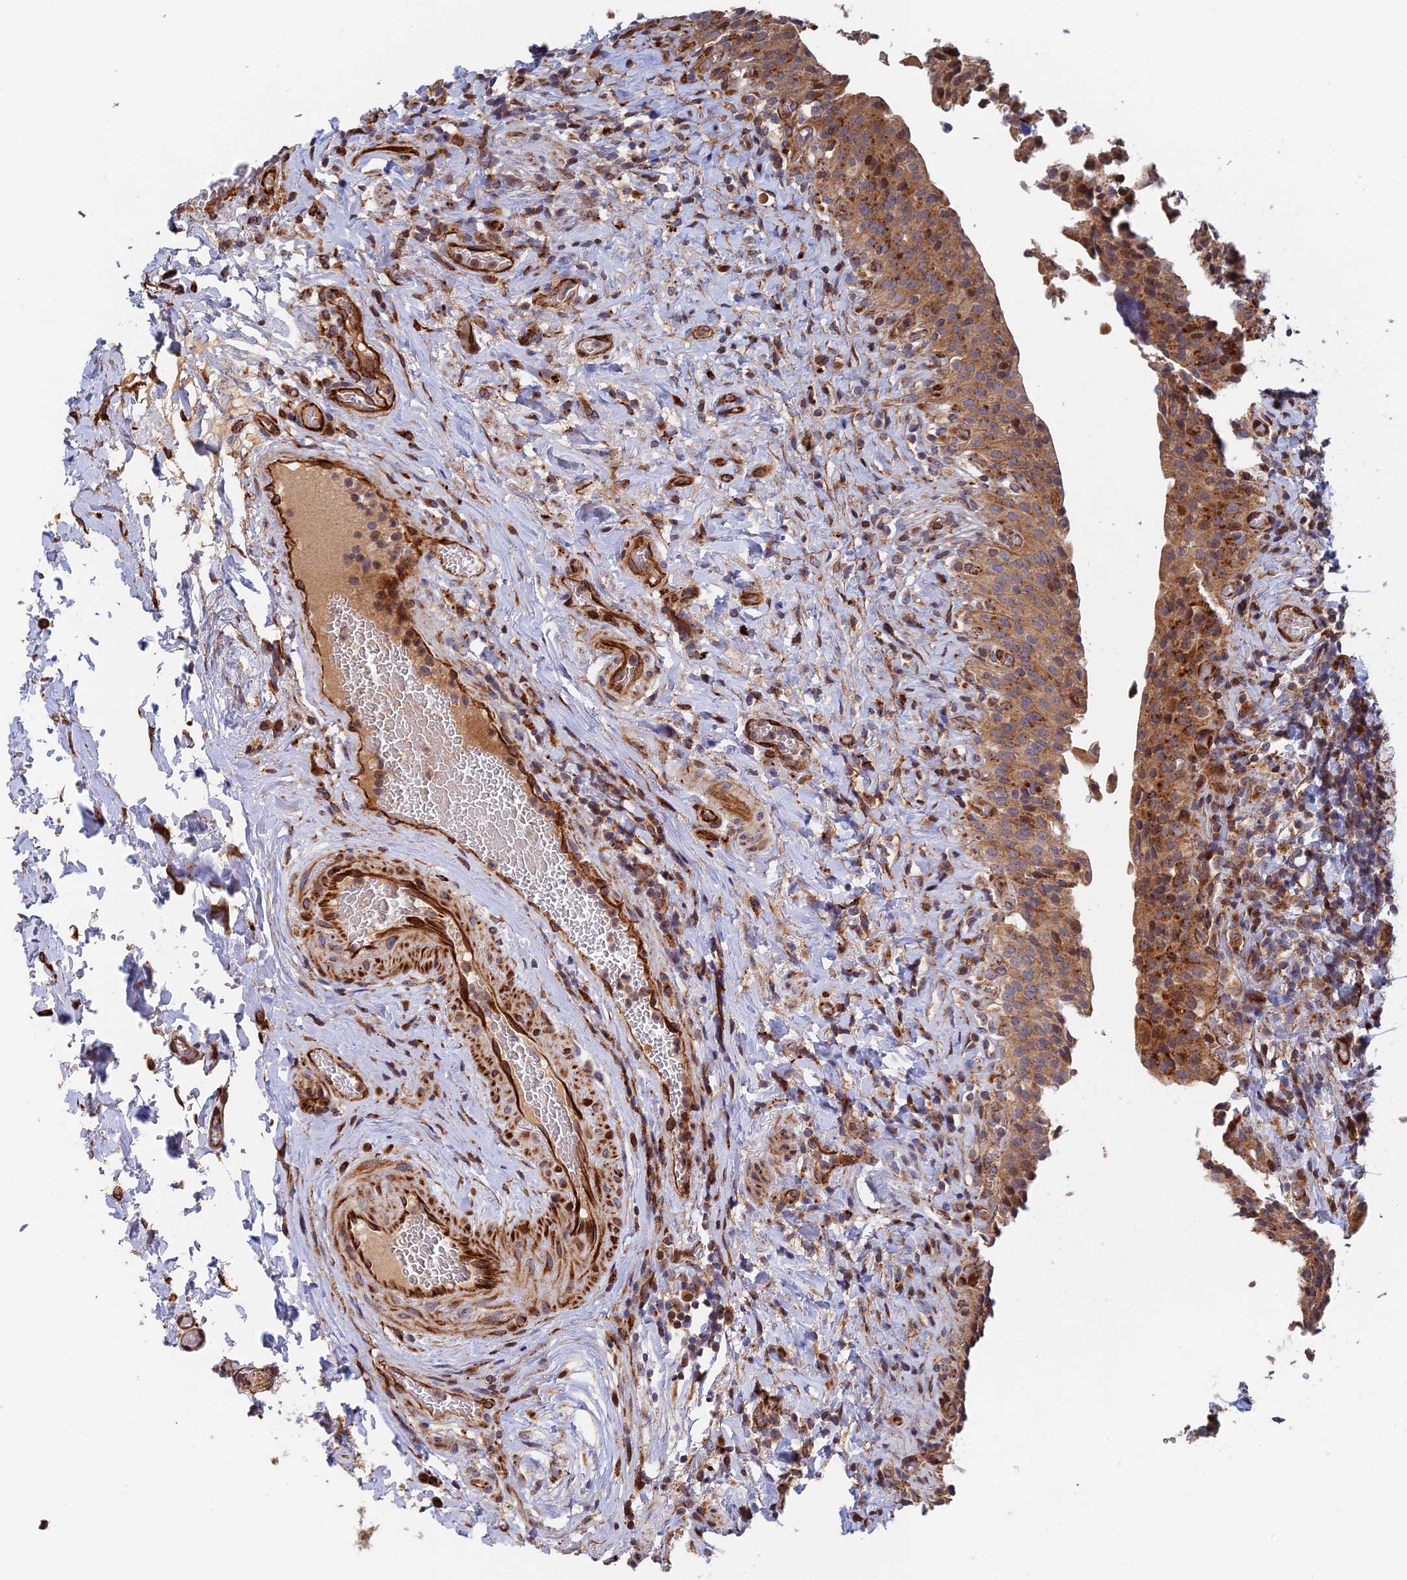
{"staining": {"intensity": "strong", "quantity": ">75%", "location": "cytoplasmic/membranous"}, "tissue": "urinary bladder", "cell_type": "Urothelial cells", "image_type": "normal", "snomed": [{"axis": "morphology", "description": "Normal tissue, NOS"}, {"axis": "morphology", "description": "Inflammation, NOS"}, {"axis": "topography", "description": "Urinary bladder"}], "caption": "Immunohistochemical staining of normal human urinary bladder exhibits high levels of strong cytoplasmic/membranous expression in about >75% of urothelial cells.", "gene": "PPP2R3C", "patient": {"sex": "male", "age": 64}}